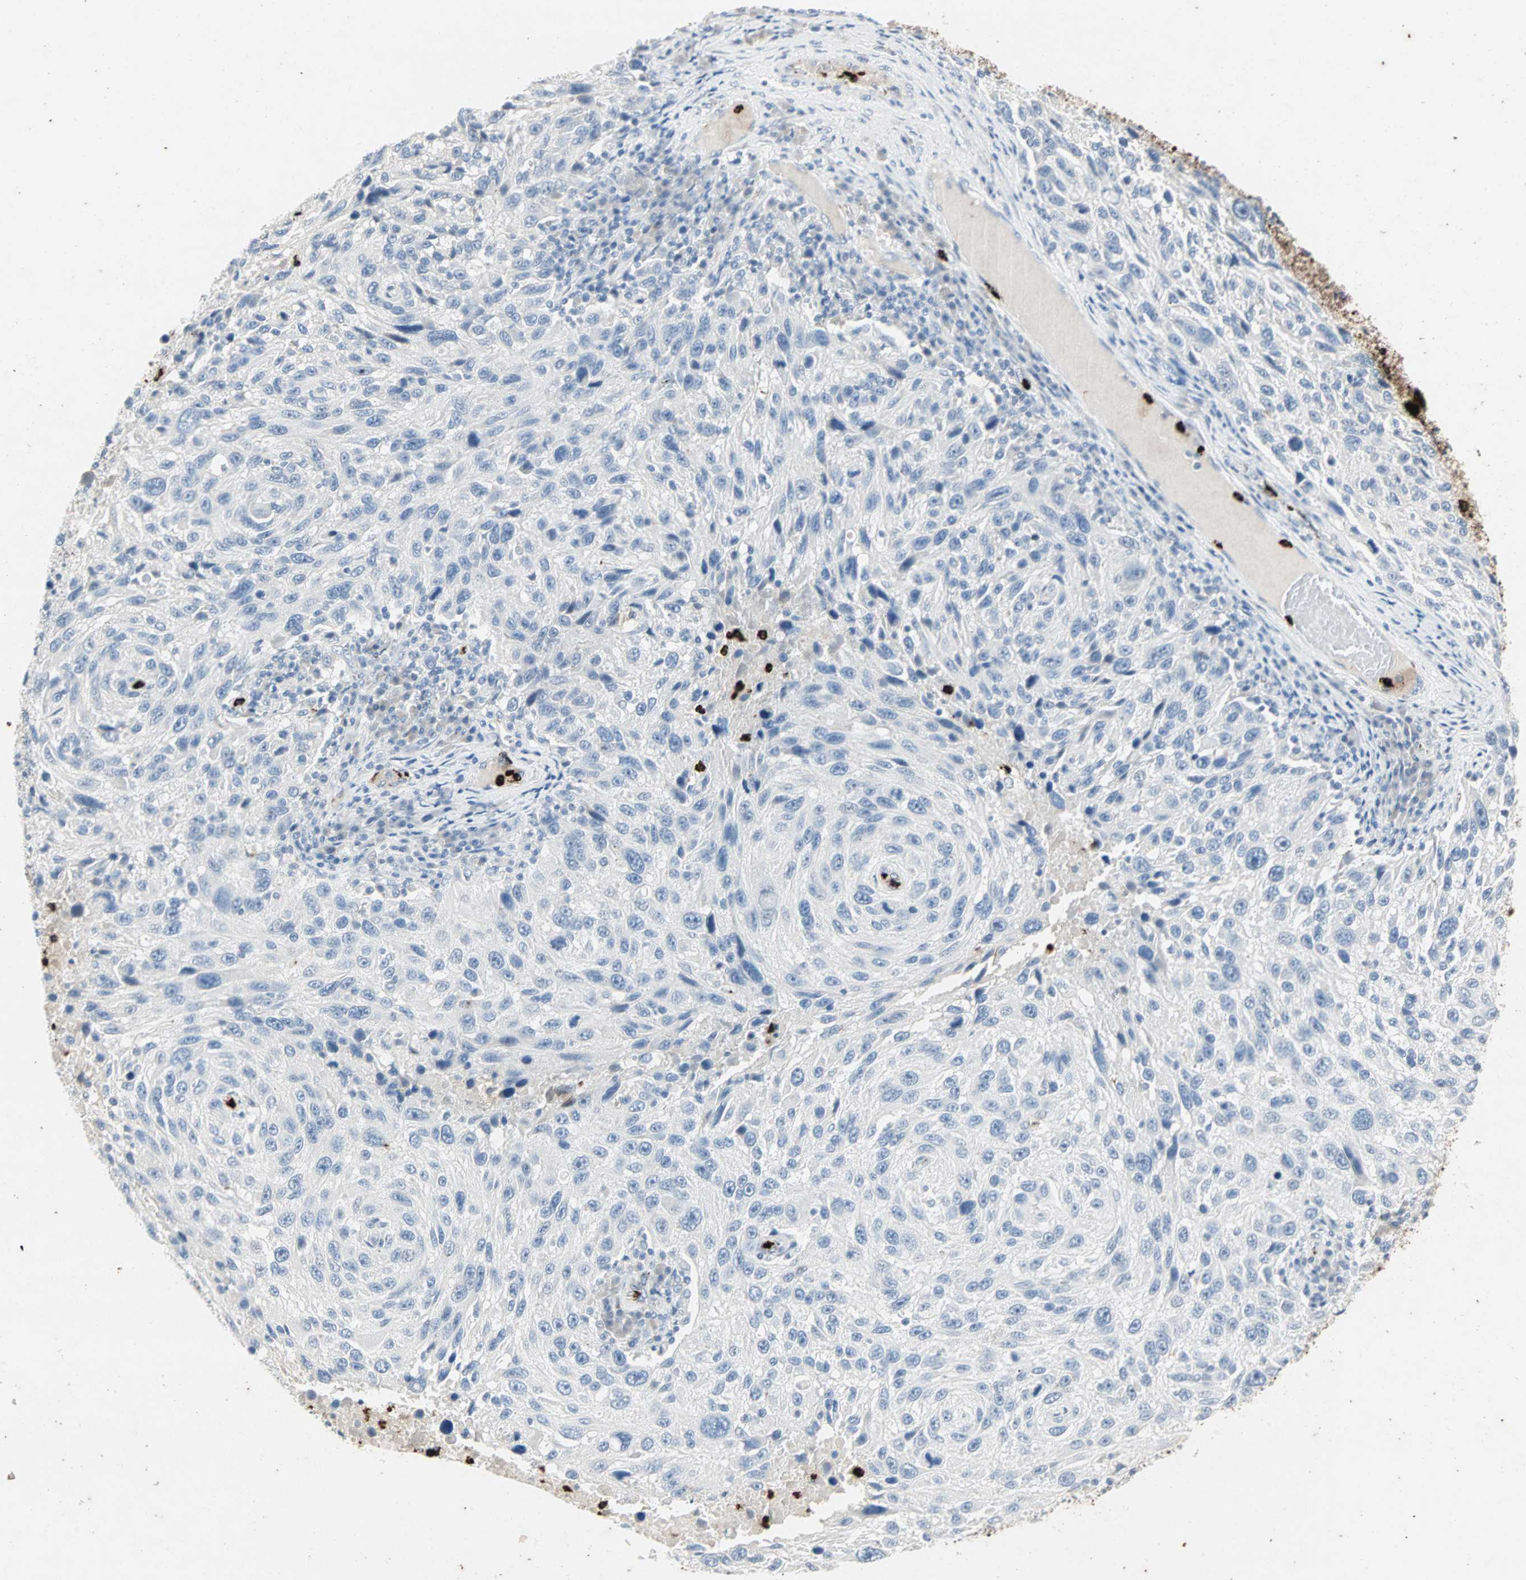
{"staining": {"intensity": "negative", "quantity": "none", "location": "none"}, "tissue": "melanoma", "cell_type": "Tumor cells", "image_type": "cancer", "snomed": [{"axis": "morphology", "description": "Malignant melanoma, NOS"}, {"axis": "topography", "description": "Skin"}], "caption": "Tumor cells are negative for brown protein staining in malignant melanoma. (Stains: DAB (3,3'-diaminobenzidine) immunohistochemistry (IHC) with hematoxylin counter stain, Microscopy: brightfield microscopy at high magnification).", "gene": "CEACAM6", "patient": {"sex": "male", "age": 53}}